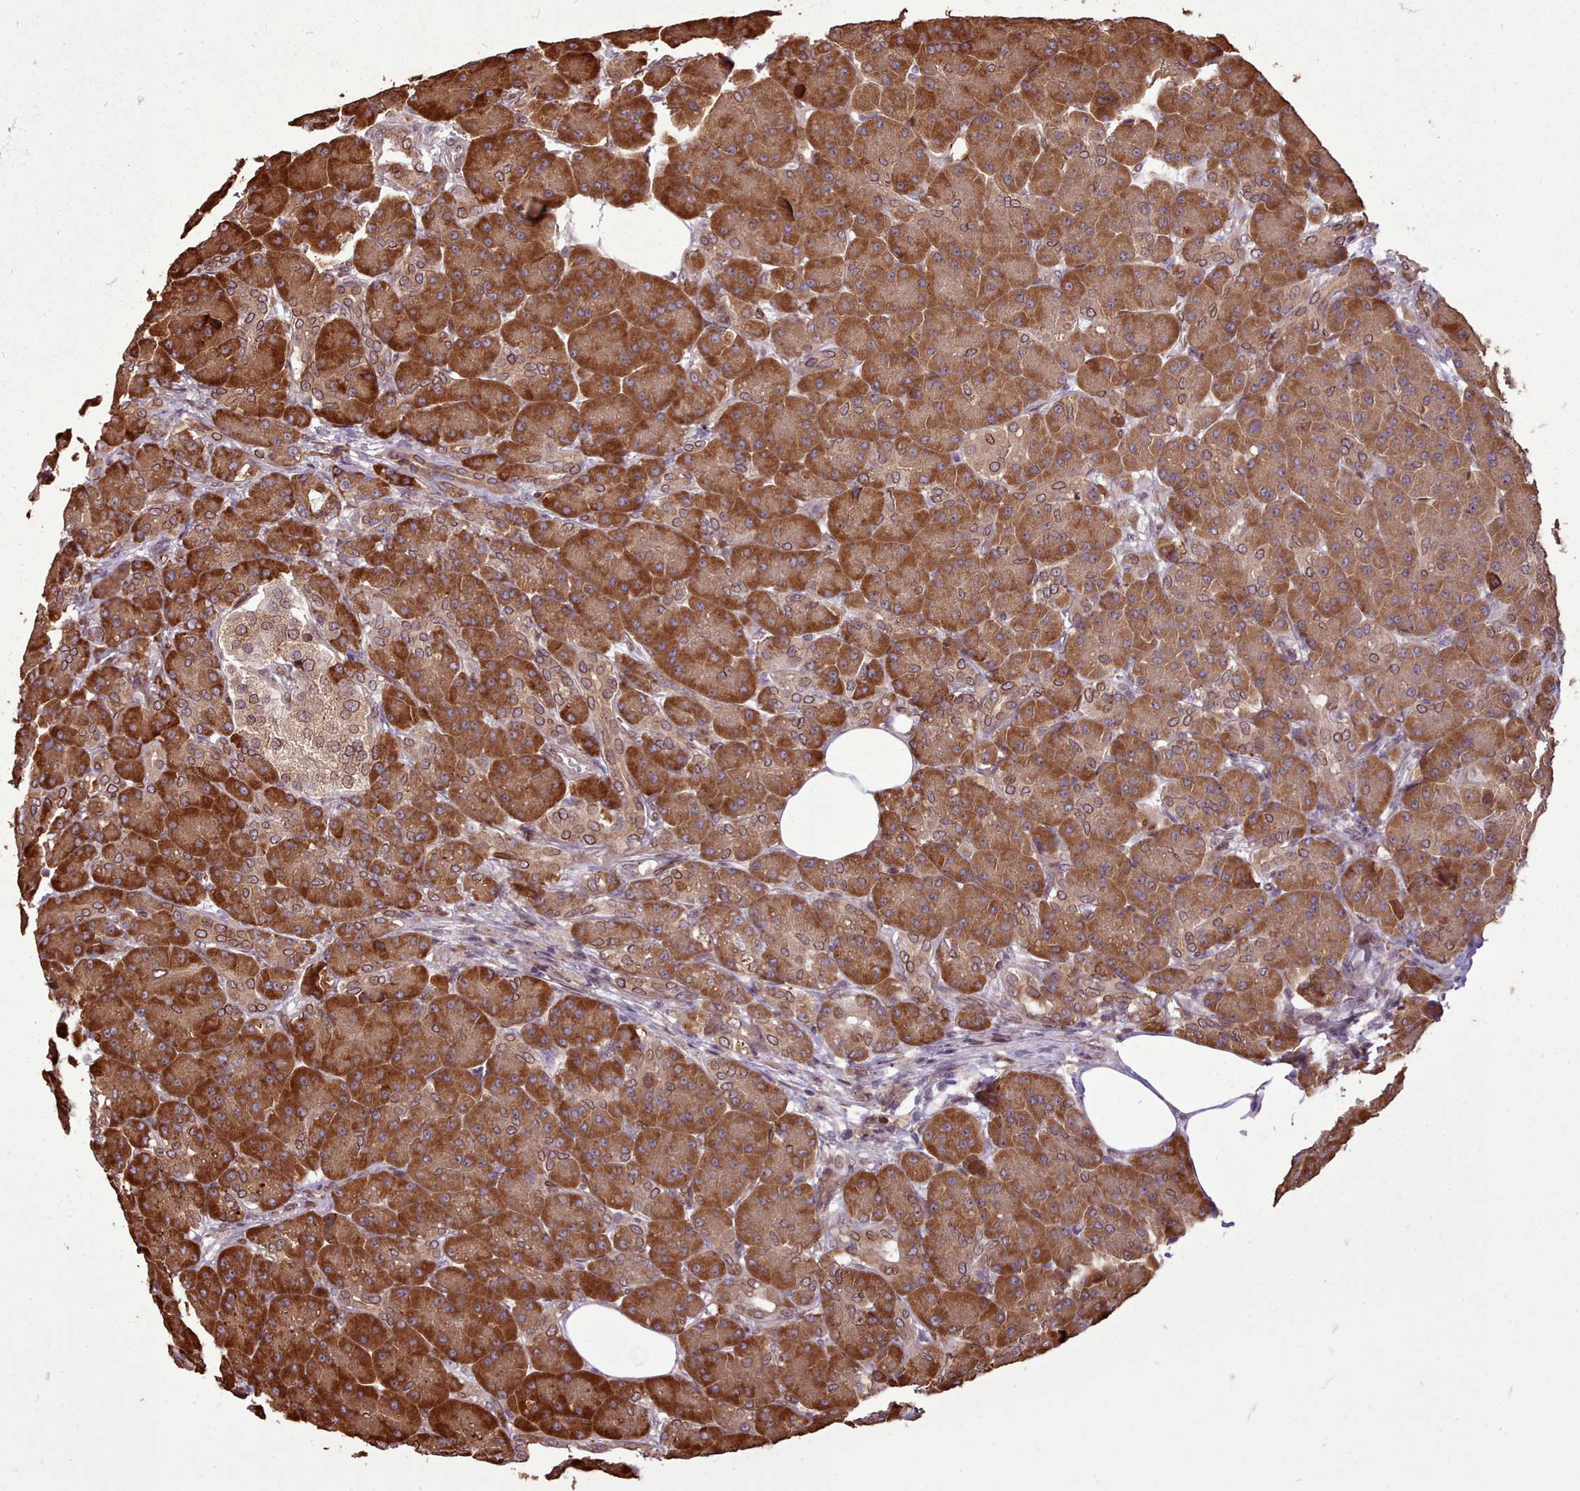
{"staining": {"intensity": "strong", "quantity": ">75%", "location": "cytoplasmic/membranous"}, "tissue": "pancreas", "cell_type": "Exocrine glandular cells", "image_type": "normal", "snomed": [{"axis": "morphology", "description": "Normal tissue, NOS"}, {"axis": "topography", "description": "Pancreas"}], "caption": "Human pancreas stained with a brown dye demonstrates strong cytoplasmic/membranous positive staining in about >75% of exocrine glandular cells.", "gene": "CABP1", "patient": {"sex": "male", "age": 63}}